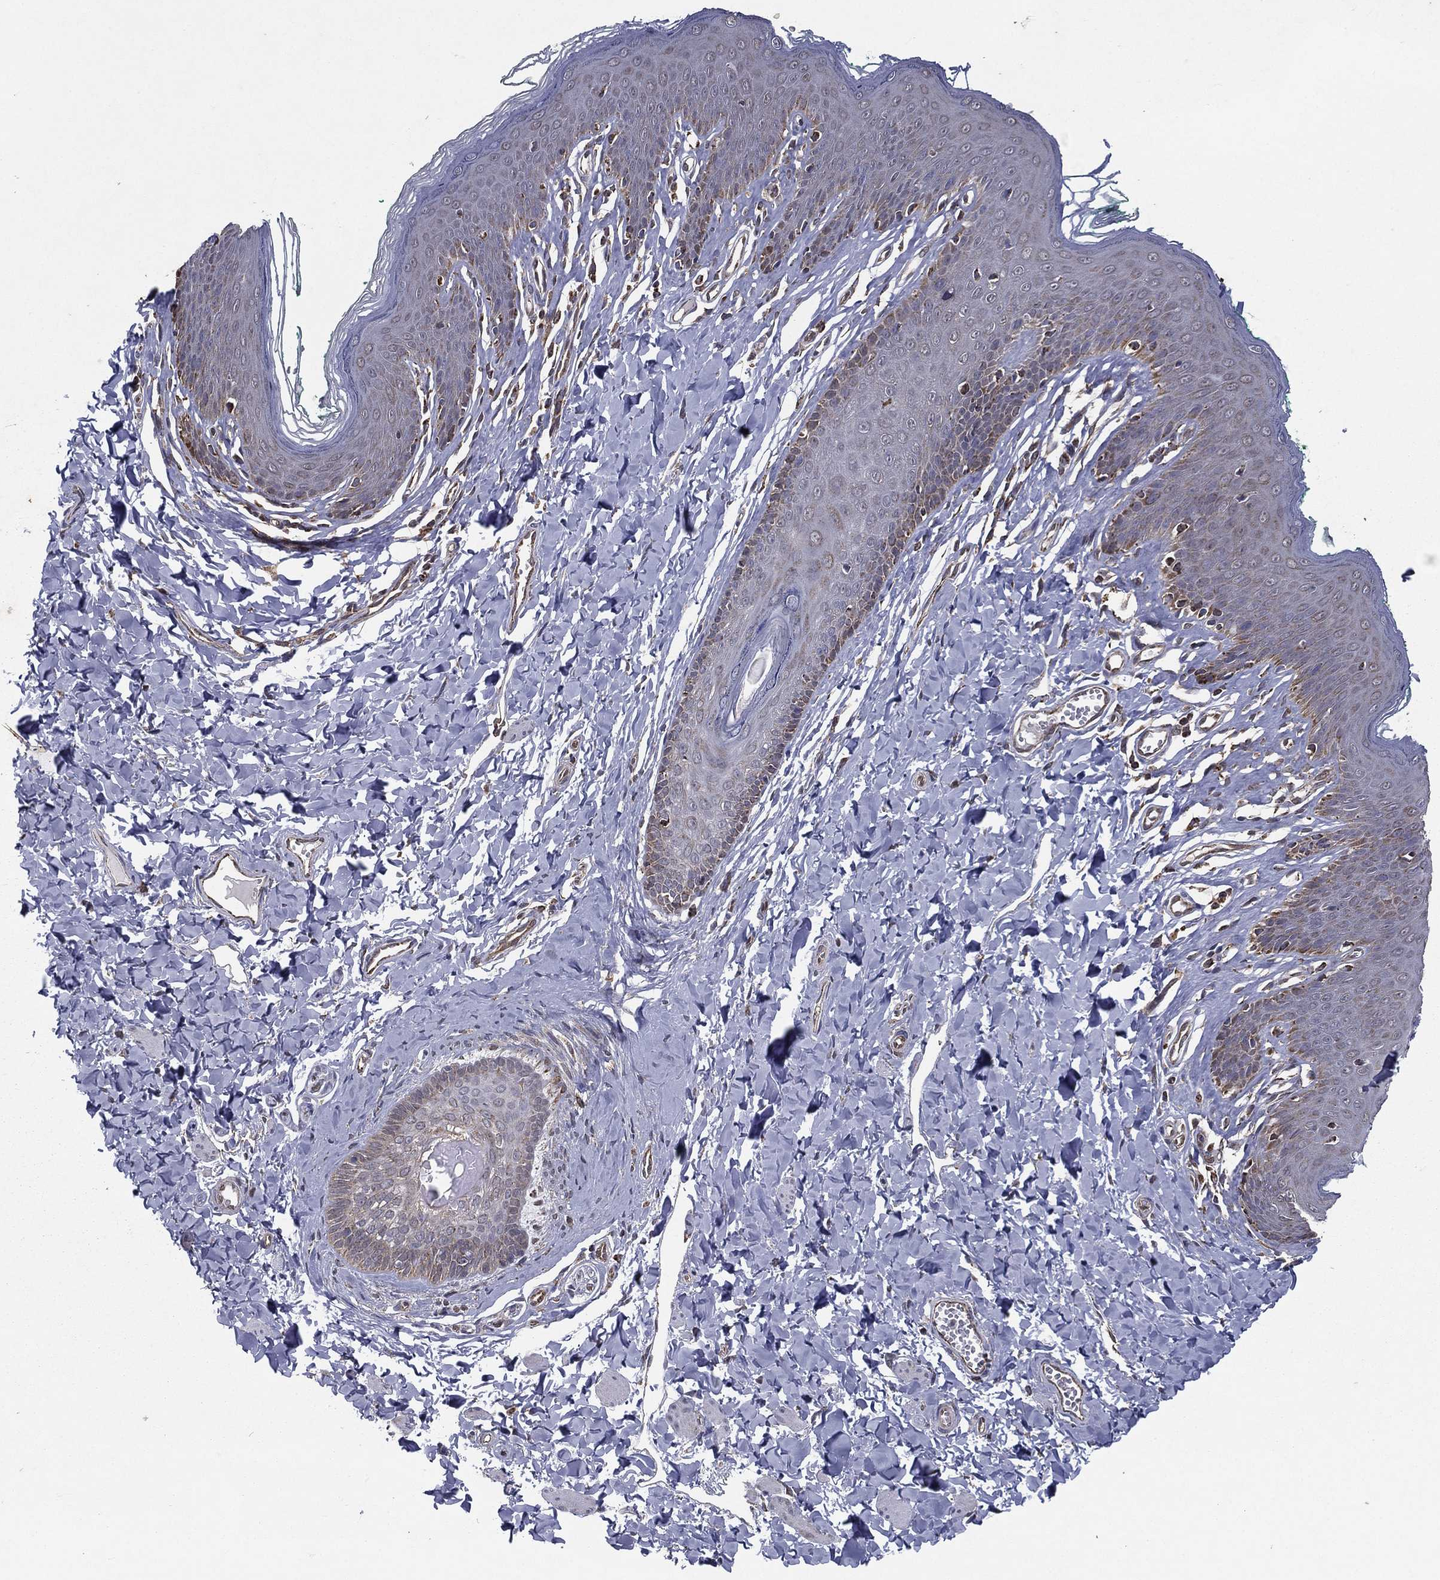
{"staining": {"intensity": "weak", "quantity": "25%-75%", "location": "cytoplasmic/membranous"}, "tissue": "skin", "cell_type": "Epidermal cells", "image_type": "normal", "snomed": [{"axis": "morphology", "description": "Normal tissue, NOS"}, {"axis": "topography", "description": "Vulva"}], "caption": "High-magnification brightfield microscopy of benign skin stained with DAB (brown) and counterstained with hematoxylin (blue). epidermal cells exhibit weak cytoplasmic/membranous positivity is seen in about25%-75% of cells.", "gene": "ENSG00000288684", "patient": {"sex": "female", "age": 66}}